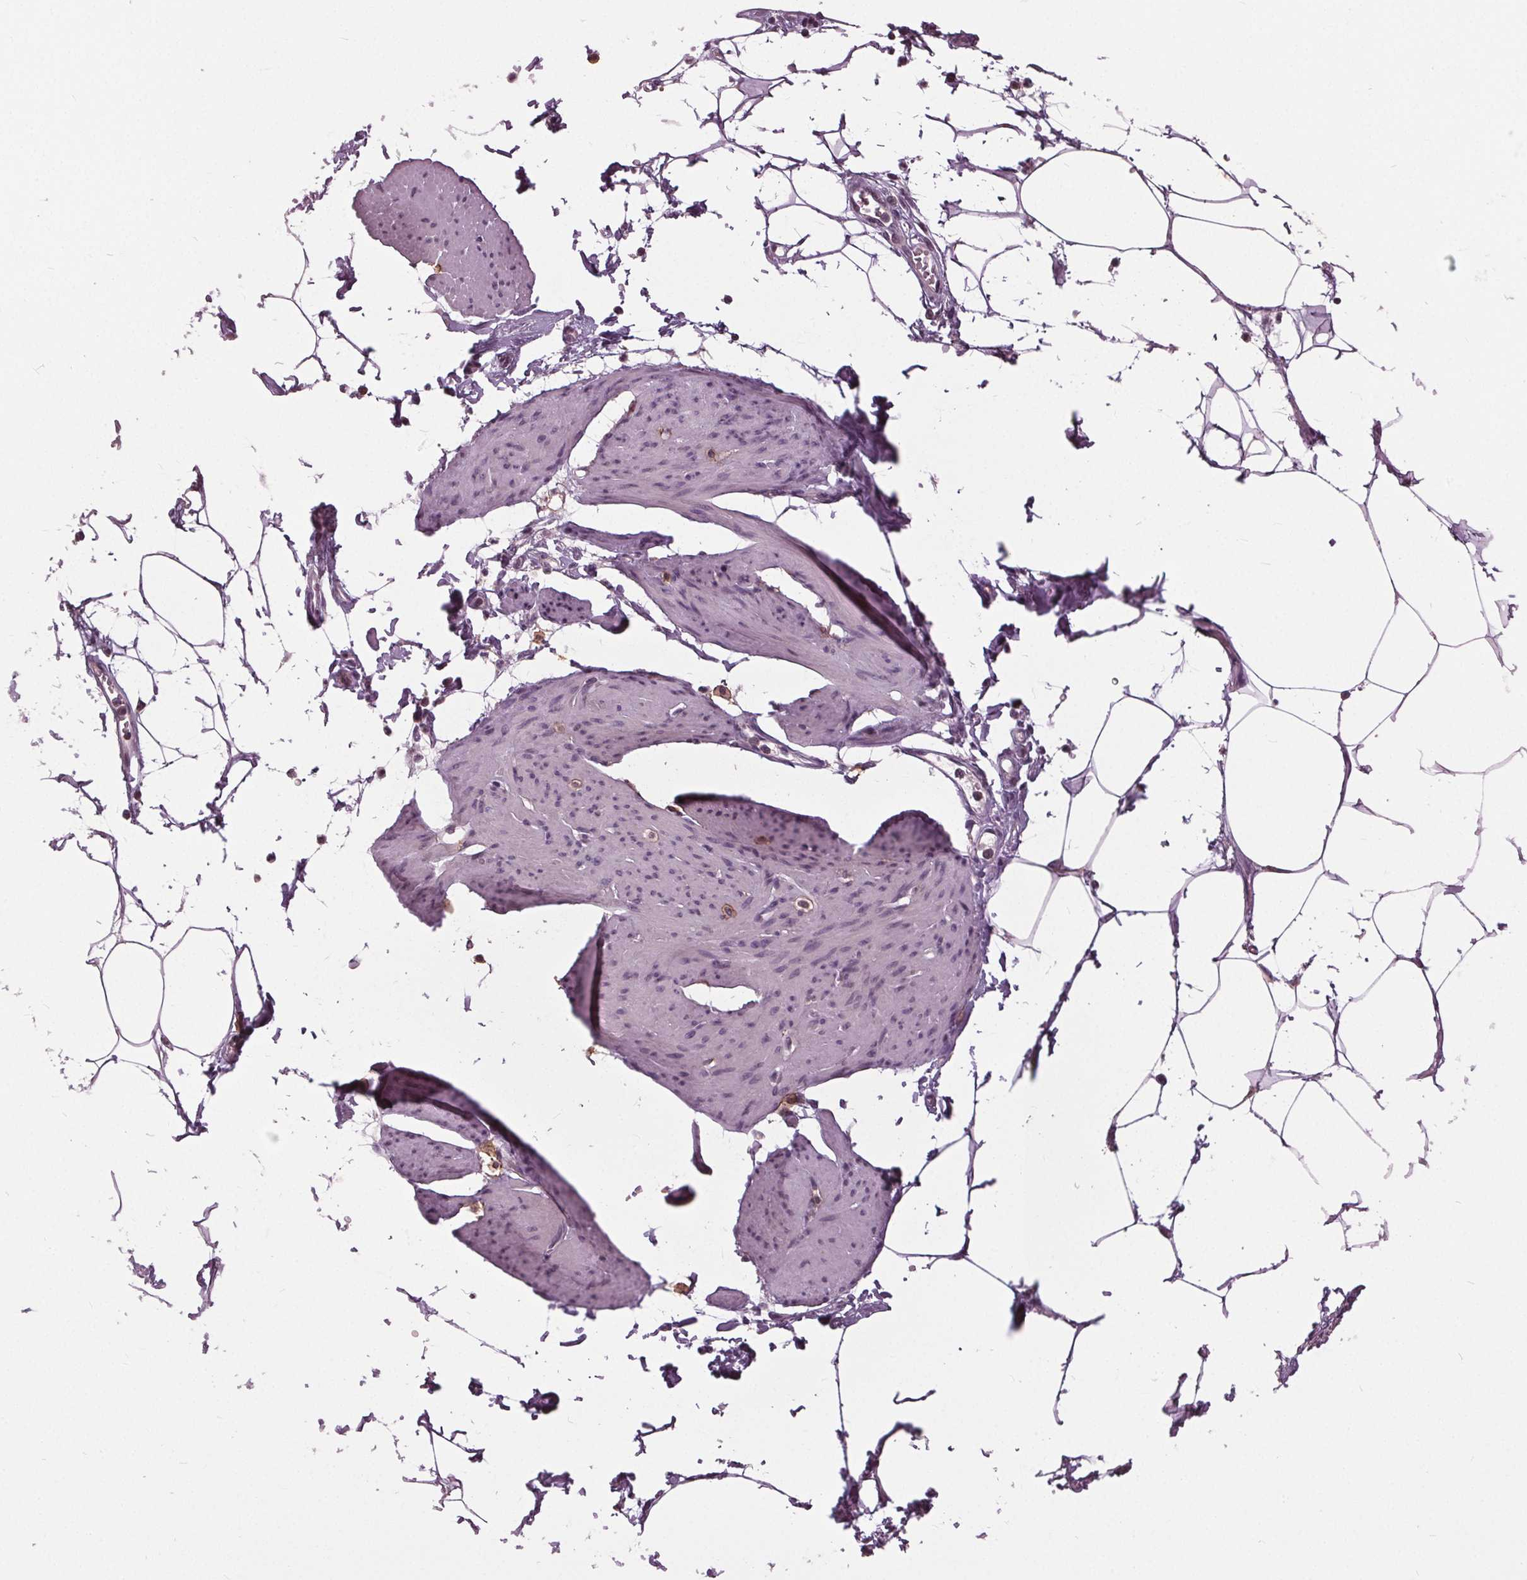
{"staining": {"intensity": "negative", "quantity": "none", "location": "none"}, "tissue": "smooth muscle", "cell_type": "Smooth muscle cells", "image_type": "normal", "snomed": [{"axis": "morphology", "description": "Normal tissue, NOS"}, {"axis": "topography", "description": "Adipose tissue"}, {"axis": "topography", "description": "Smooth muscle"}, {"axis": "topography", "description": "Peripheral nerve tissue"}], "caption": "Immunohistochemistry of normal smooth muscle shows no expression in smooth muscle cells.", "gene": "SIGLEC6", "patient": {"sex": "male", "age": 83}}